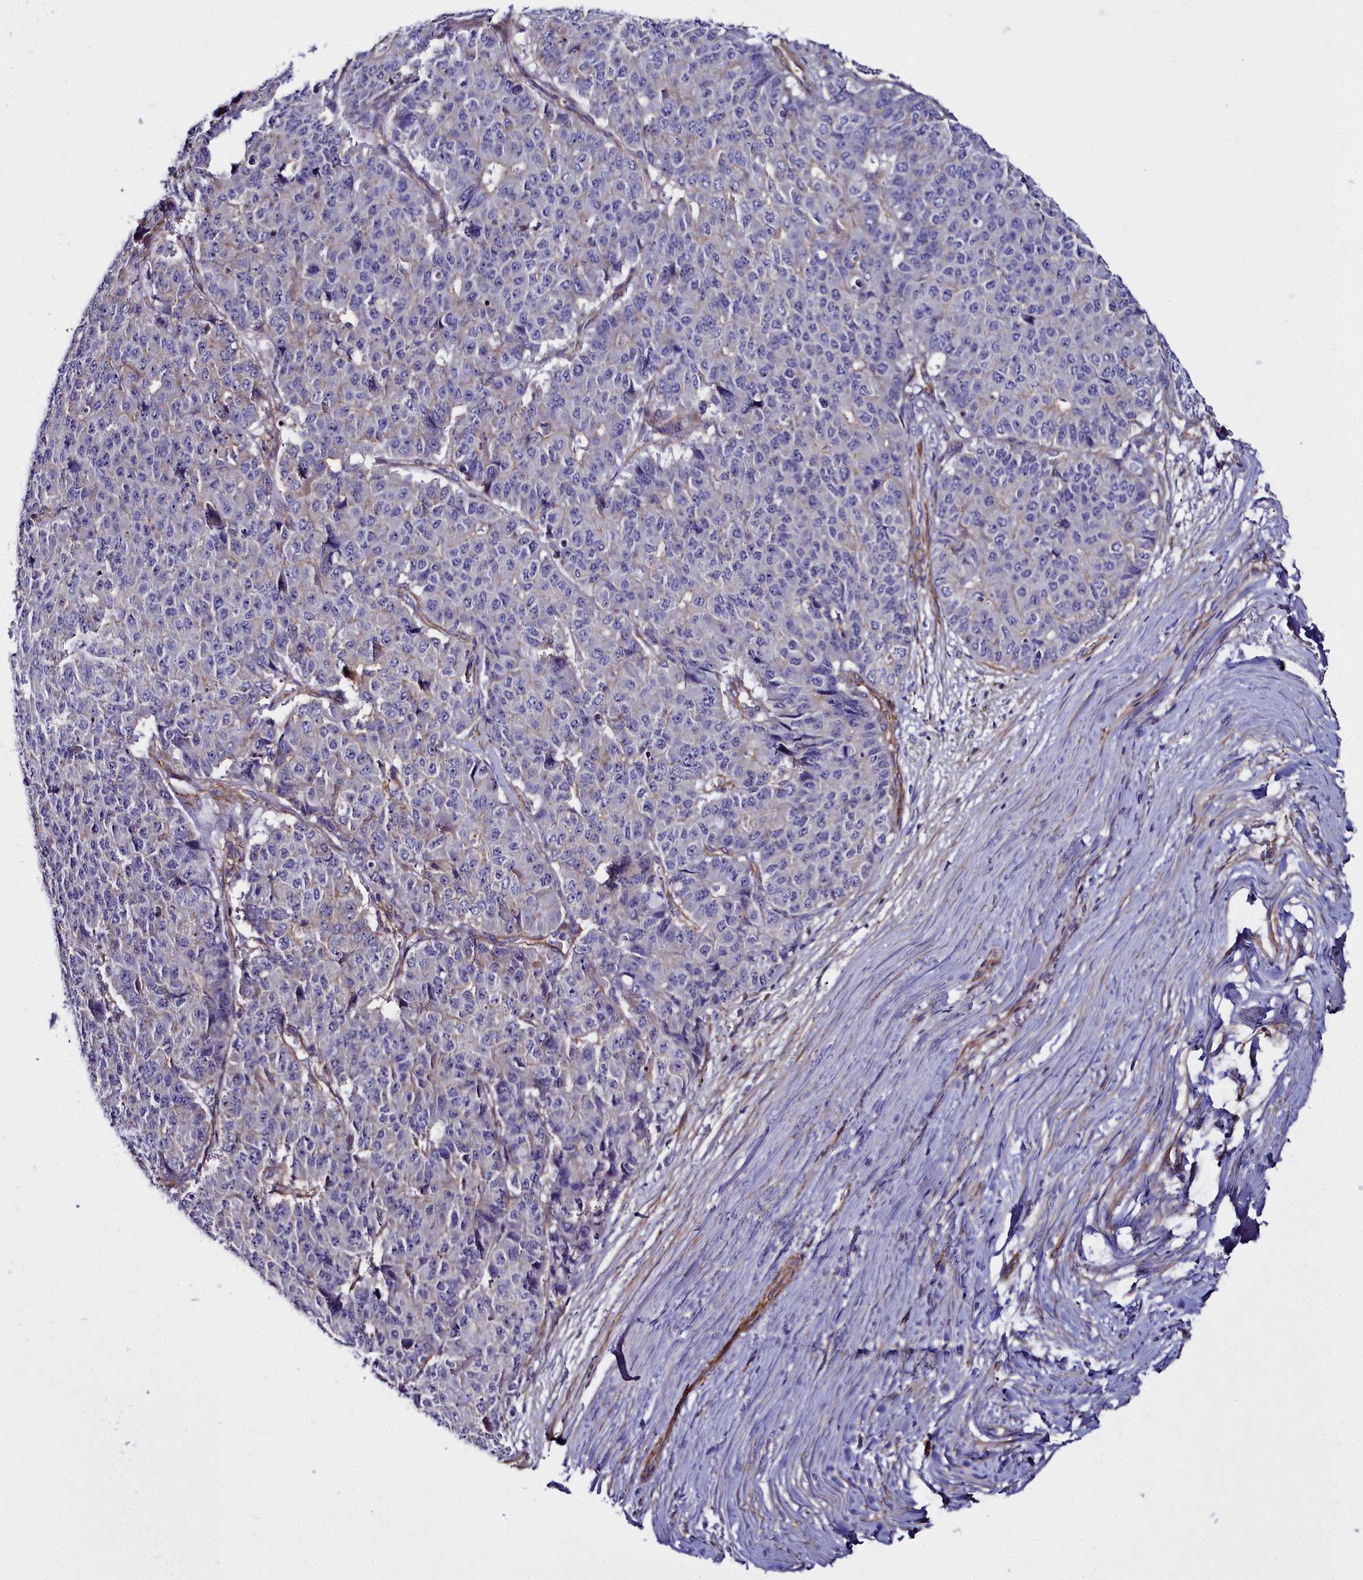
{"staining": {"intensity": "negative", "quantity": "none", "location": "none"}, "tissue": "pancreatic cancer", "cell_type": "Tumor cells", "image_type": "cancer", "snomed": [{"axis": "morphology", "description": "Adenocarcinoma, NOS"}, {"axis": "topography", "description": "Pancreas"}], "caption": "Pancreatic cancer (adenocarcinoma) was stained to show a protein in brown. There is no significant staining in tumor cells.", "gene": "FADS3", "patient": {"sex": "male", "age": 50}}